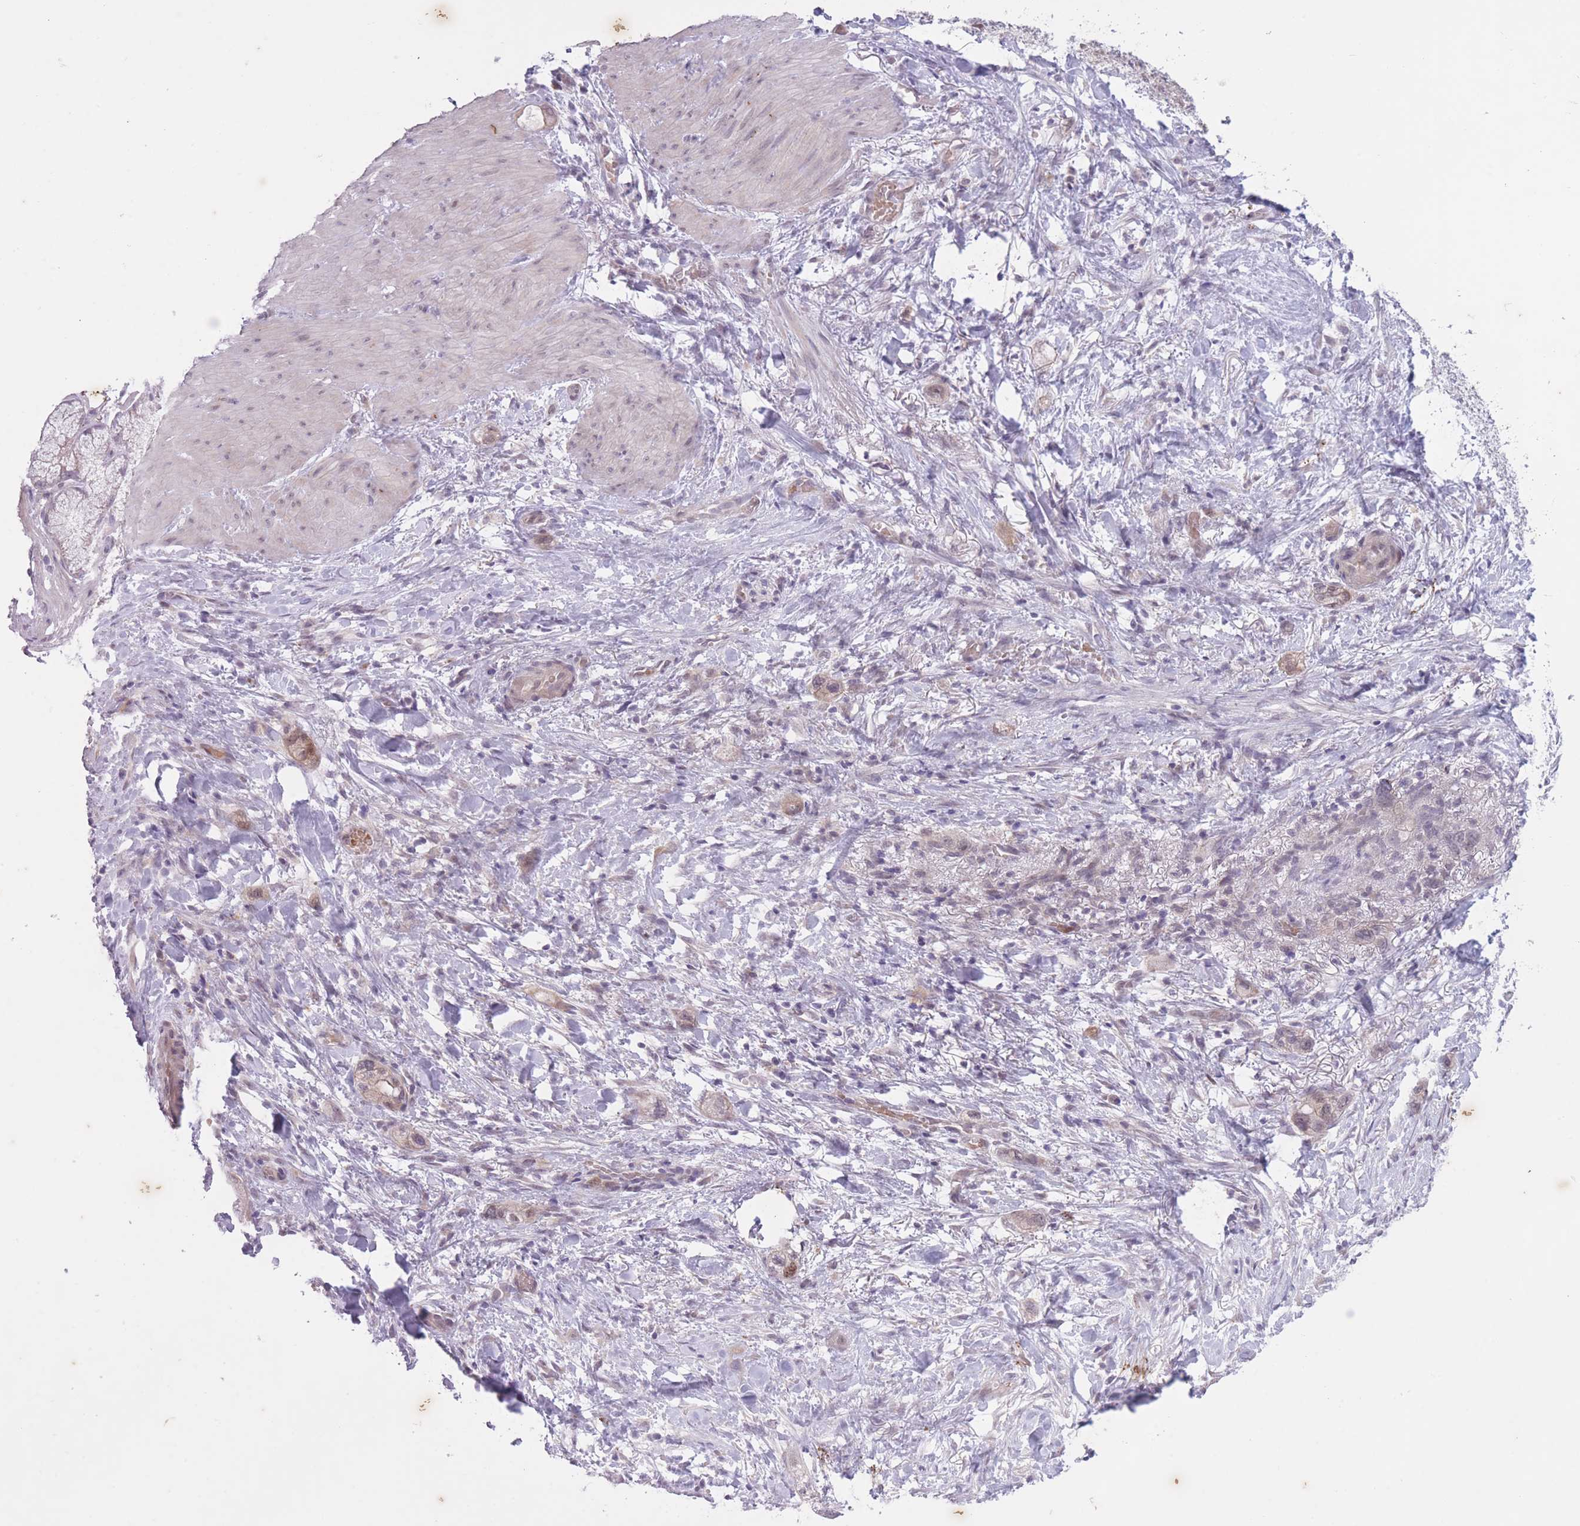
{"staining": {"intensity": "weak", "quantity": "25%-75%", "location": "cytoplasmic/membranous,nuclear"}, "tissue": "stomach cancer", "cell_type": "Tumor cells", "image_type": "cancer", "snomed": [{"axis": "morphology", "description": "Adenocarcinoma, NOS"}, {"axis": "topography", "description": "Stomach"}, {"axis": "topography", "description": "Stomach, lower"}], "caption": "DAB immunohistochemical staining of stomach adenocarcinoma demonstrates weak cytoplasmic/membranous and nuclear protein expression in about 25%-75% of tumor cells.", "gene": "ARPIN", "patient": {"sex": "female", "age": 48}}